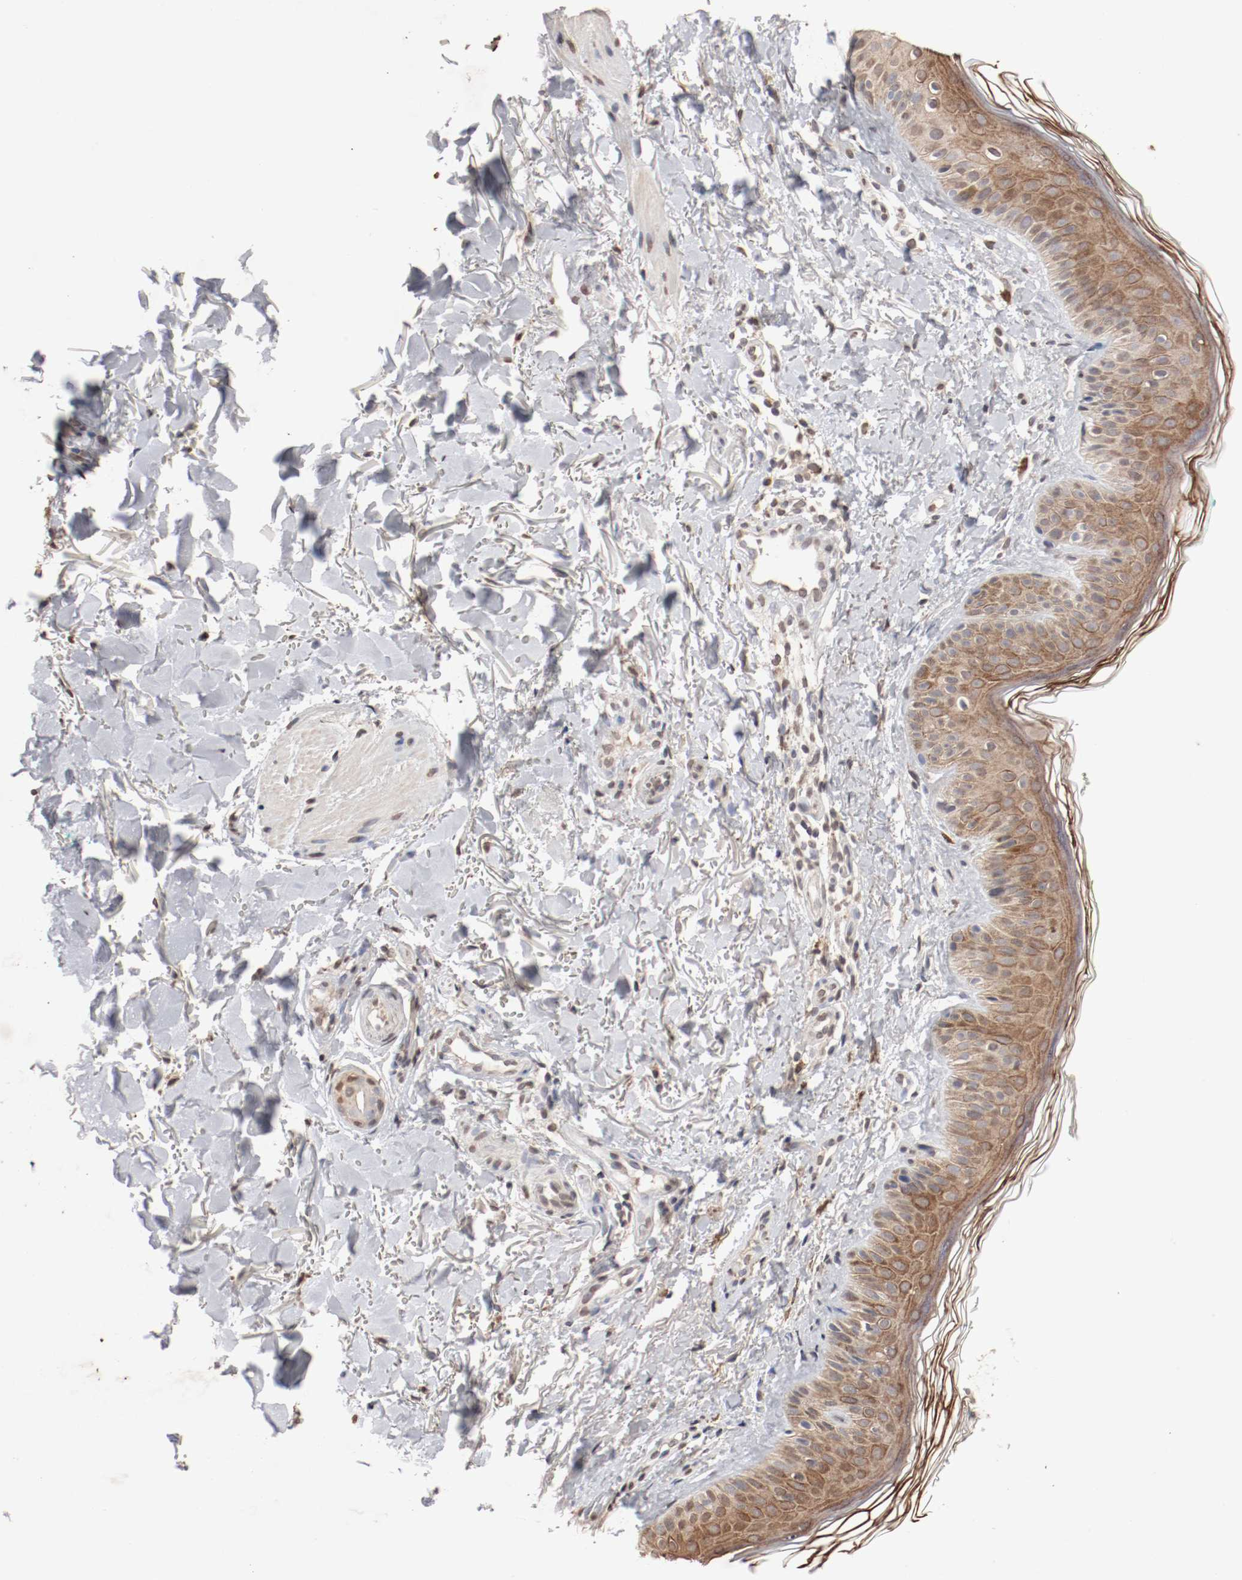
{"staining": {"intensity": "weak", "quantity": ">75%", "location": "cytoplasmic/membranous"}, "tissue": "skin", "cell_type": "Fibroblasts", "image_type": "normal", "snomed": [{"axis": "morphology", "description": "Normal tissue, NOS"}, {"axis": "topography", "description": "Skin"}], "caption": "Approximately >75% of fibroblasts in benign human skin reveal weak cytoplasmic/membranous protein staining as visualized by brown immunohistochemical staining.", "gene": "WASL", "patient": {"sex": "male", "age": 71}}